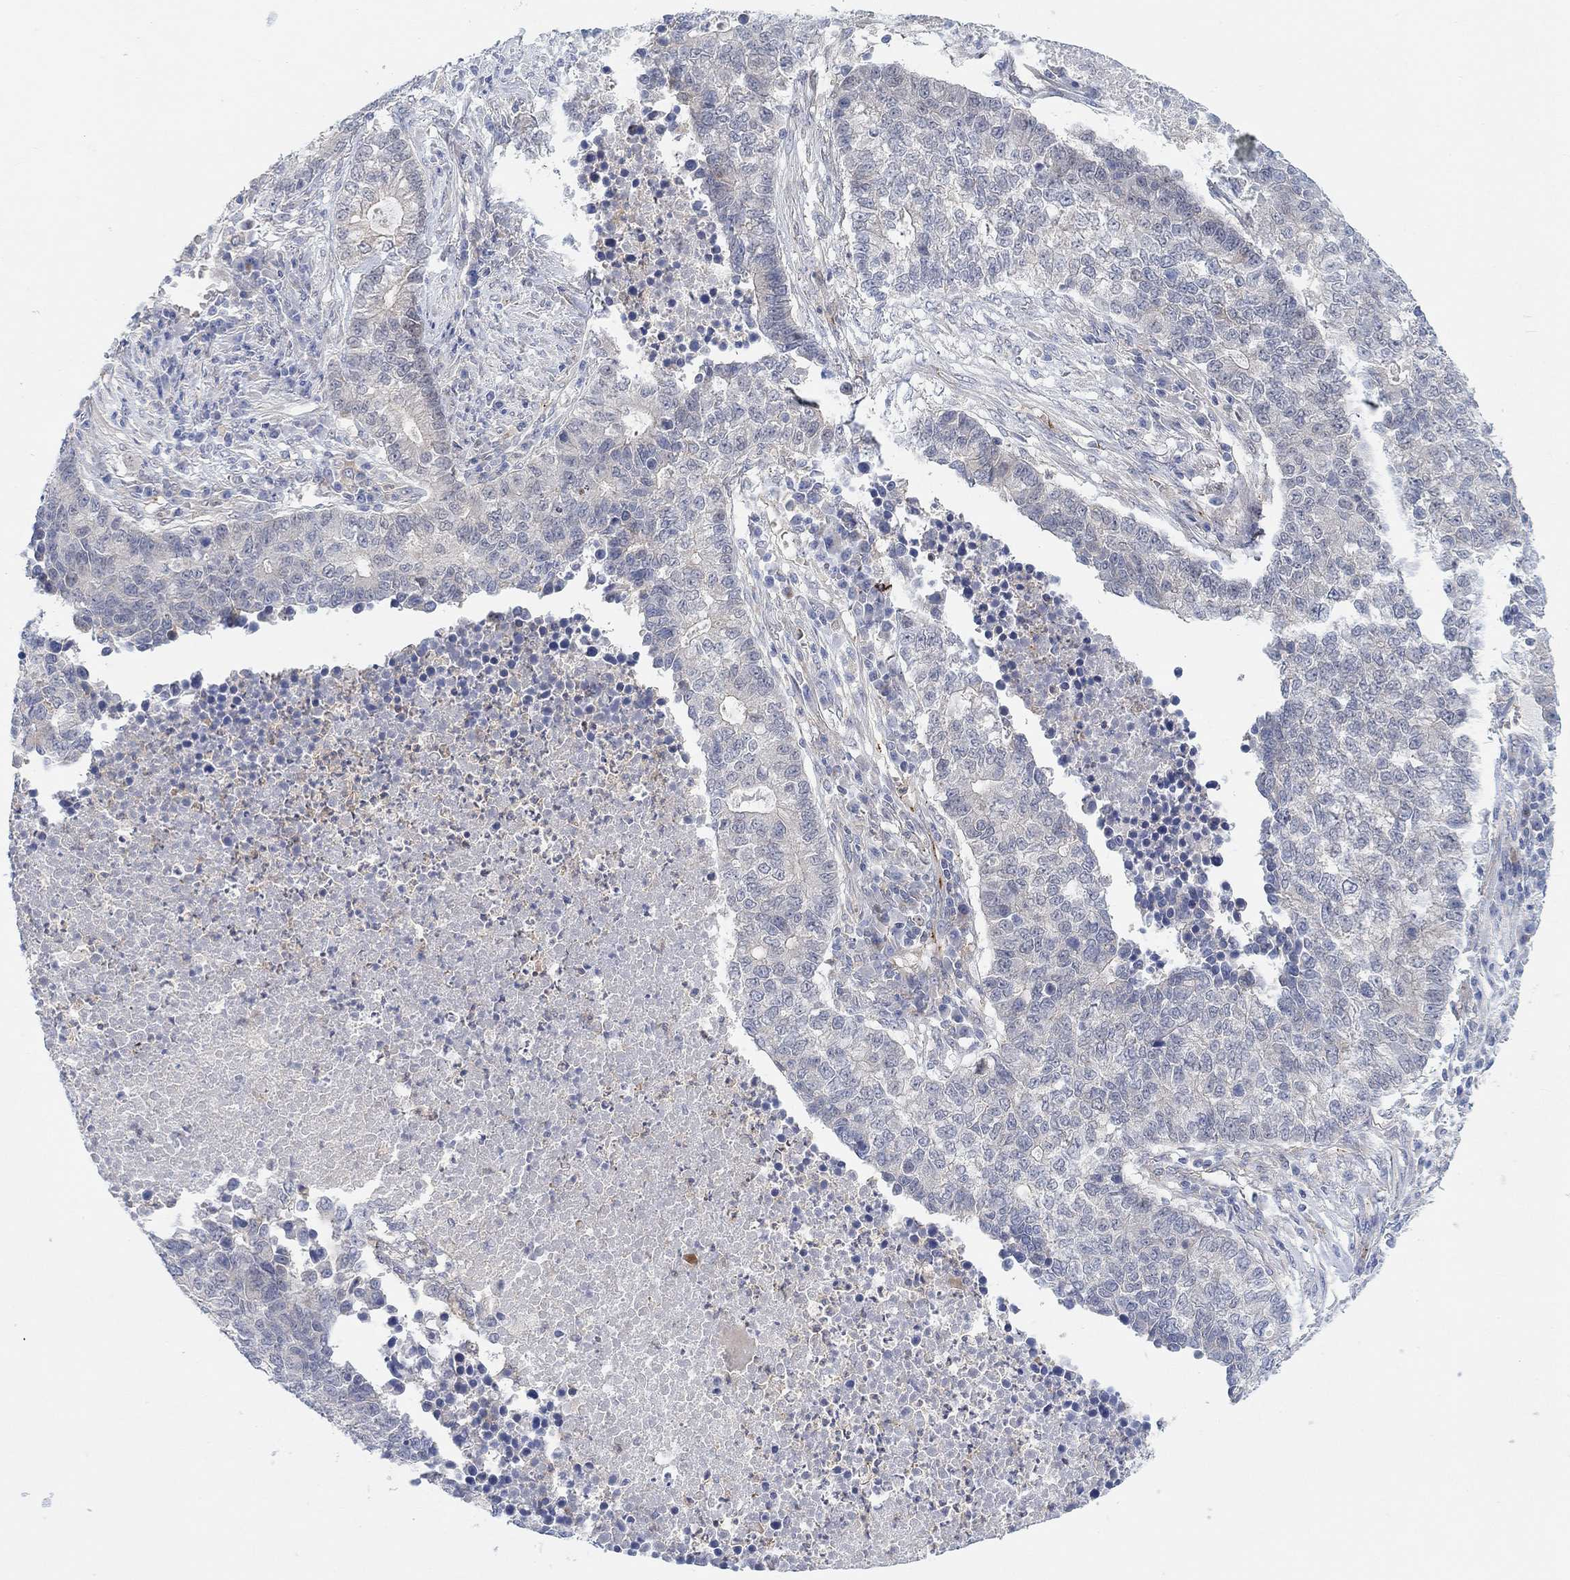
{"staining": {"intensity": "negative", "quantity": "none", "location": "none"}, "tissue": "lung cancer", "cell_type": "Tumor cells", "image_type": "cancer", "snomed": [{"axis": "morphology", "description": "Adenocarcinoma, NOS"}, {"axis": "topography", "description": "Lung"}], "caption": "High power microscopy image of an IHC histopathology image of lung cancer, revealing no significant expression in tumor cells. (Stains: DAB immunohistochemistry (IHC) with hematoxylin counter stain, Microscopy: brightfield microscopy at high magnification).", "gene": "PMFBP1", "patient": {"sex": "male", "age": 57}}